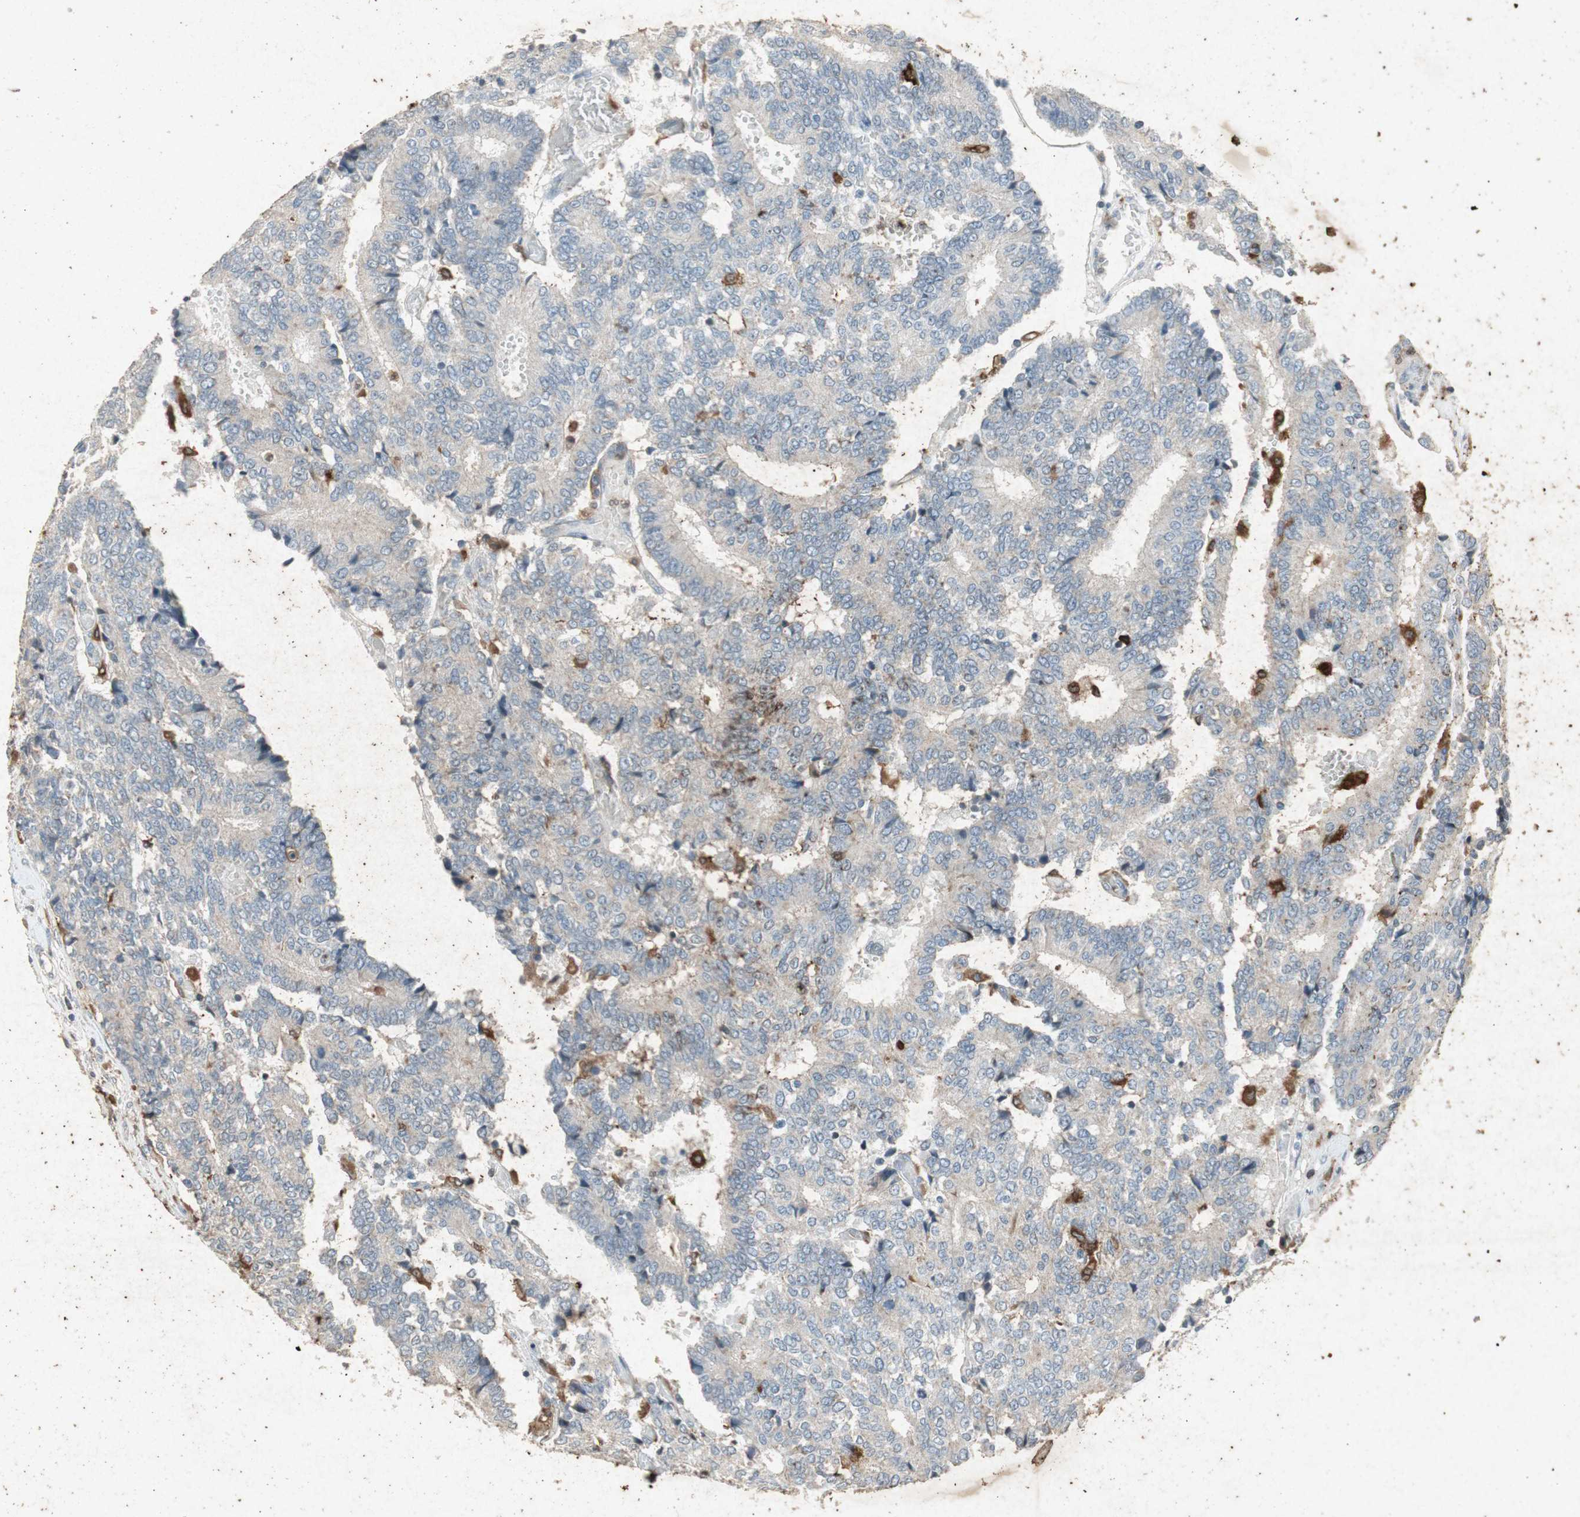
{"staining": {"intensity": "negative", "quantity": "none", "location": "none"}, "tissue": "prostate cancer", "cell_type": "Tumor cells", "image_type": "cancer", "snomed": [{"axis": "morphology", "description": "Adenocarcinoma, High grade"}, {"axis": "topography", "description": "Prostate"}], "caption": "DAB immunohistochemical staining of human prostate high-grade adenocarcinoma demonstrates no significant staining in tumor cells. (DAB (3,3'-diaminobenzidine) immunohistochemistry with hematoxylin counter stain).", "gene": "TYROBP", "patient": {"sex": "male", "age": 55}}